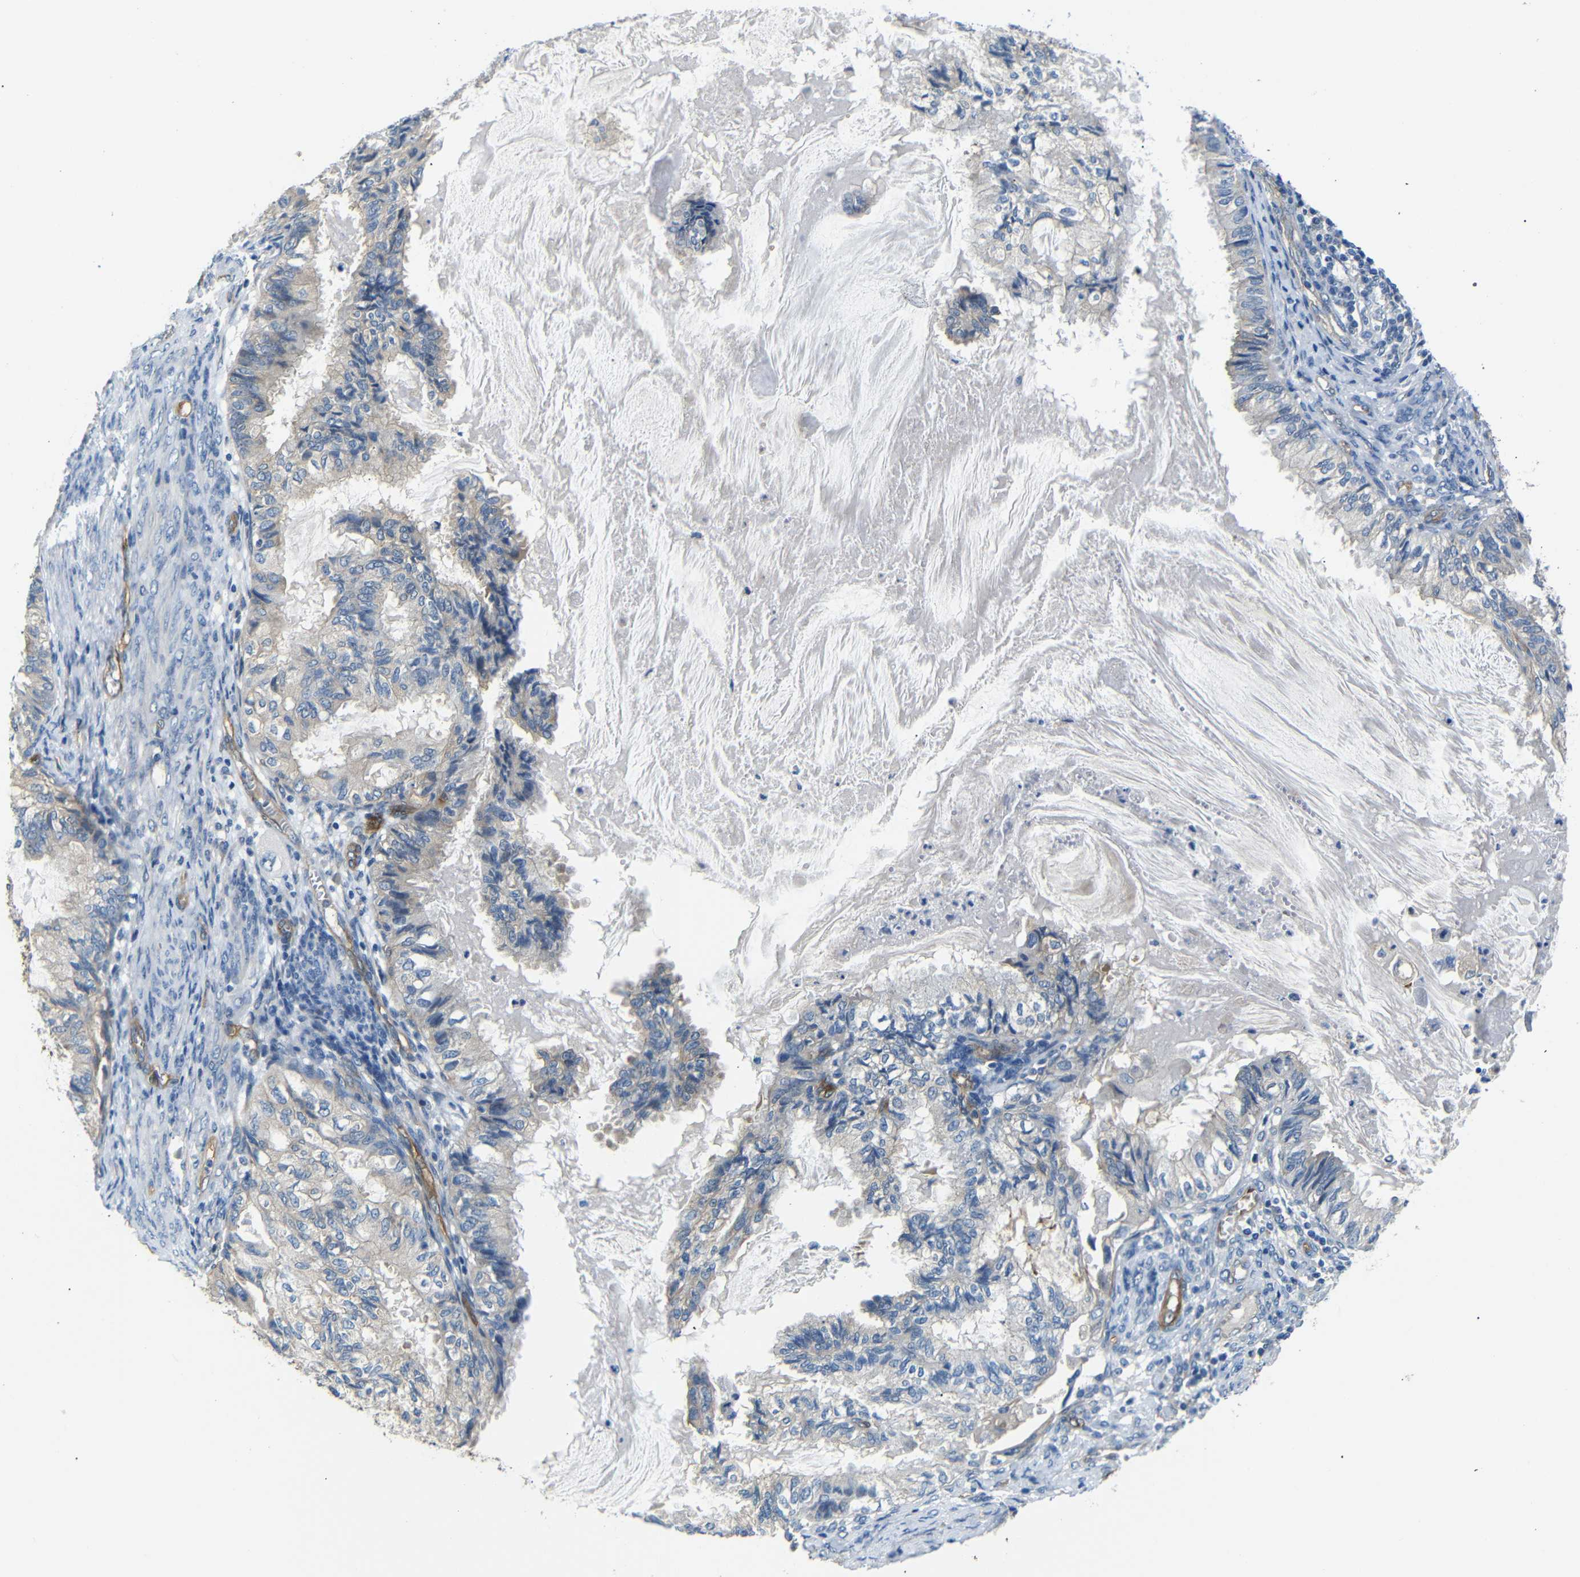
{"staining": {"intensity": "negative", "quantity": "none", "location": "none"}, "tissue": "cervical cancer", "cell_type": "Tumor cells", "image_type": "cancer", "snomed": [{"axis": "morphology", "description": "Normal tissue, NOS"}, {"axis": "morphology", "description": "Adenocarcinoma, NOS"}, {"axis": "topography", "description": "Cervix"}, {"axis": "topography", "description": "Endometrium"}], "caption": "Immunohistochemistry (IHC) of human cervical adenocarcinoma exhibits no expression in tumor cells. The staining is performed using DAB (3,3'-diaminobenzidine) brown chromogen with nuclei counter-stained in using hematoxylin.", "gene": "MYO1B", "patient": {"sex": "female", "age": 86}}